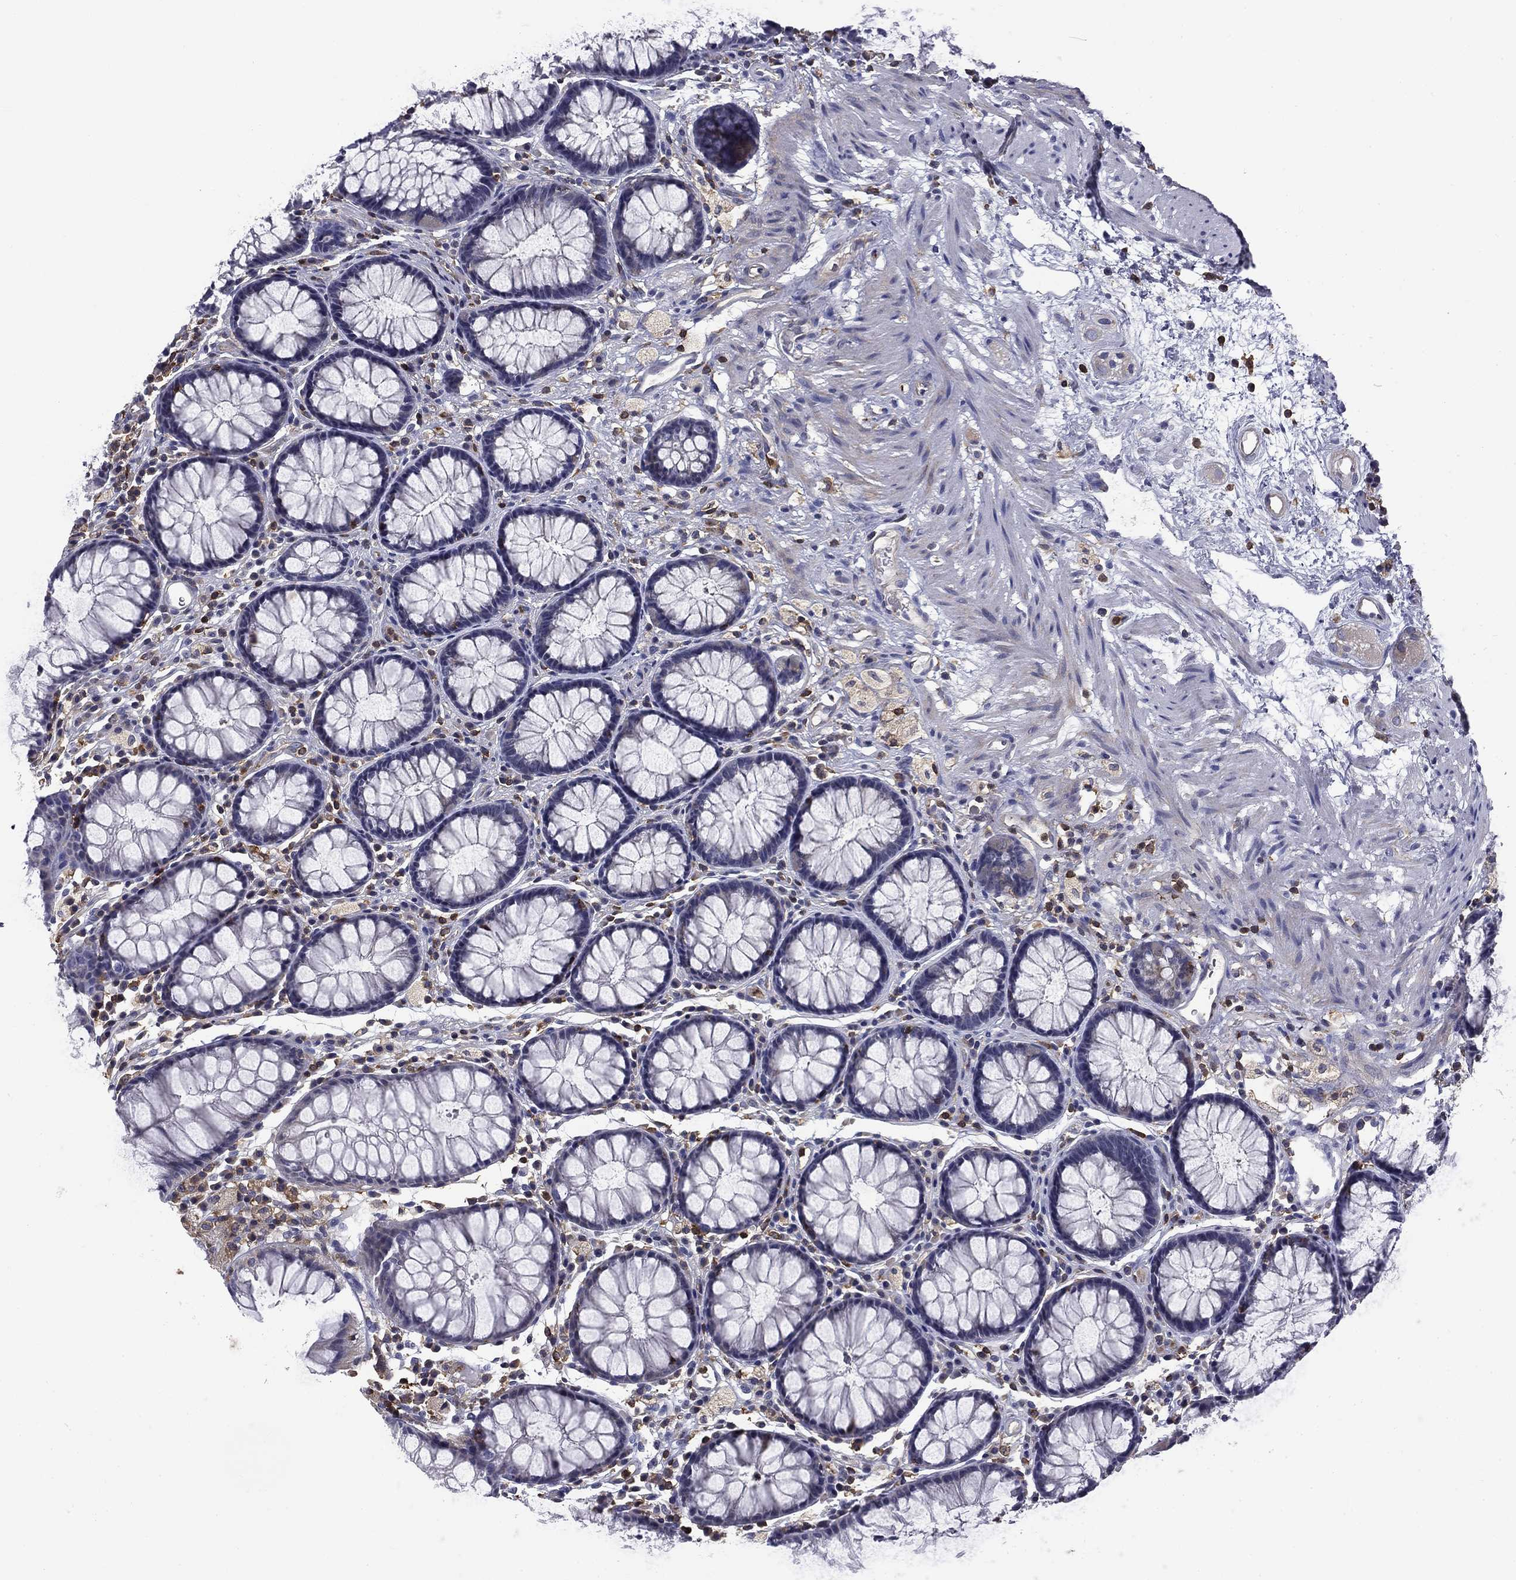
{"staining": {"intensity": "negative", "quantity": "none", "location": "none"}, "tissue": "rectum", "cell_type": "Glandular cells", "image_type": "normal", "snomed": [{"axis": "morphology", "description": "Normal tissue, NOS"}, {"axis": "topography", "description": "Rectum"}], "caption": "Glandular cells show no significant positivity in unremarkable rectum.", "gene": "ARHGAP45", "patient": {"sex": "female", "age": 68}}